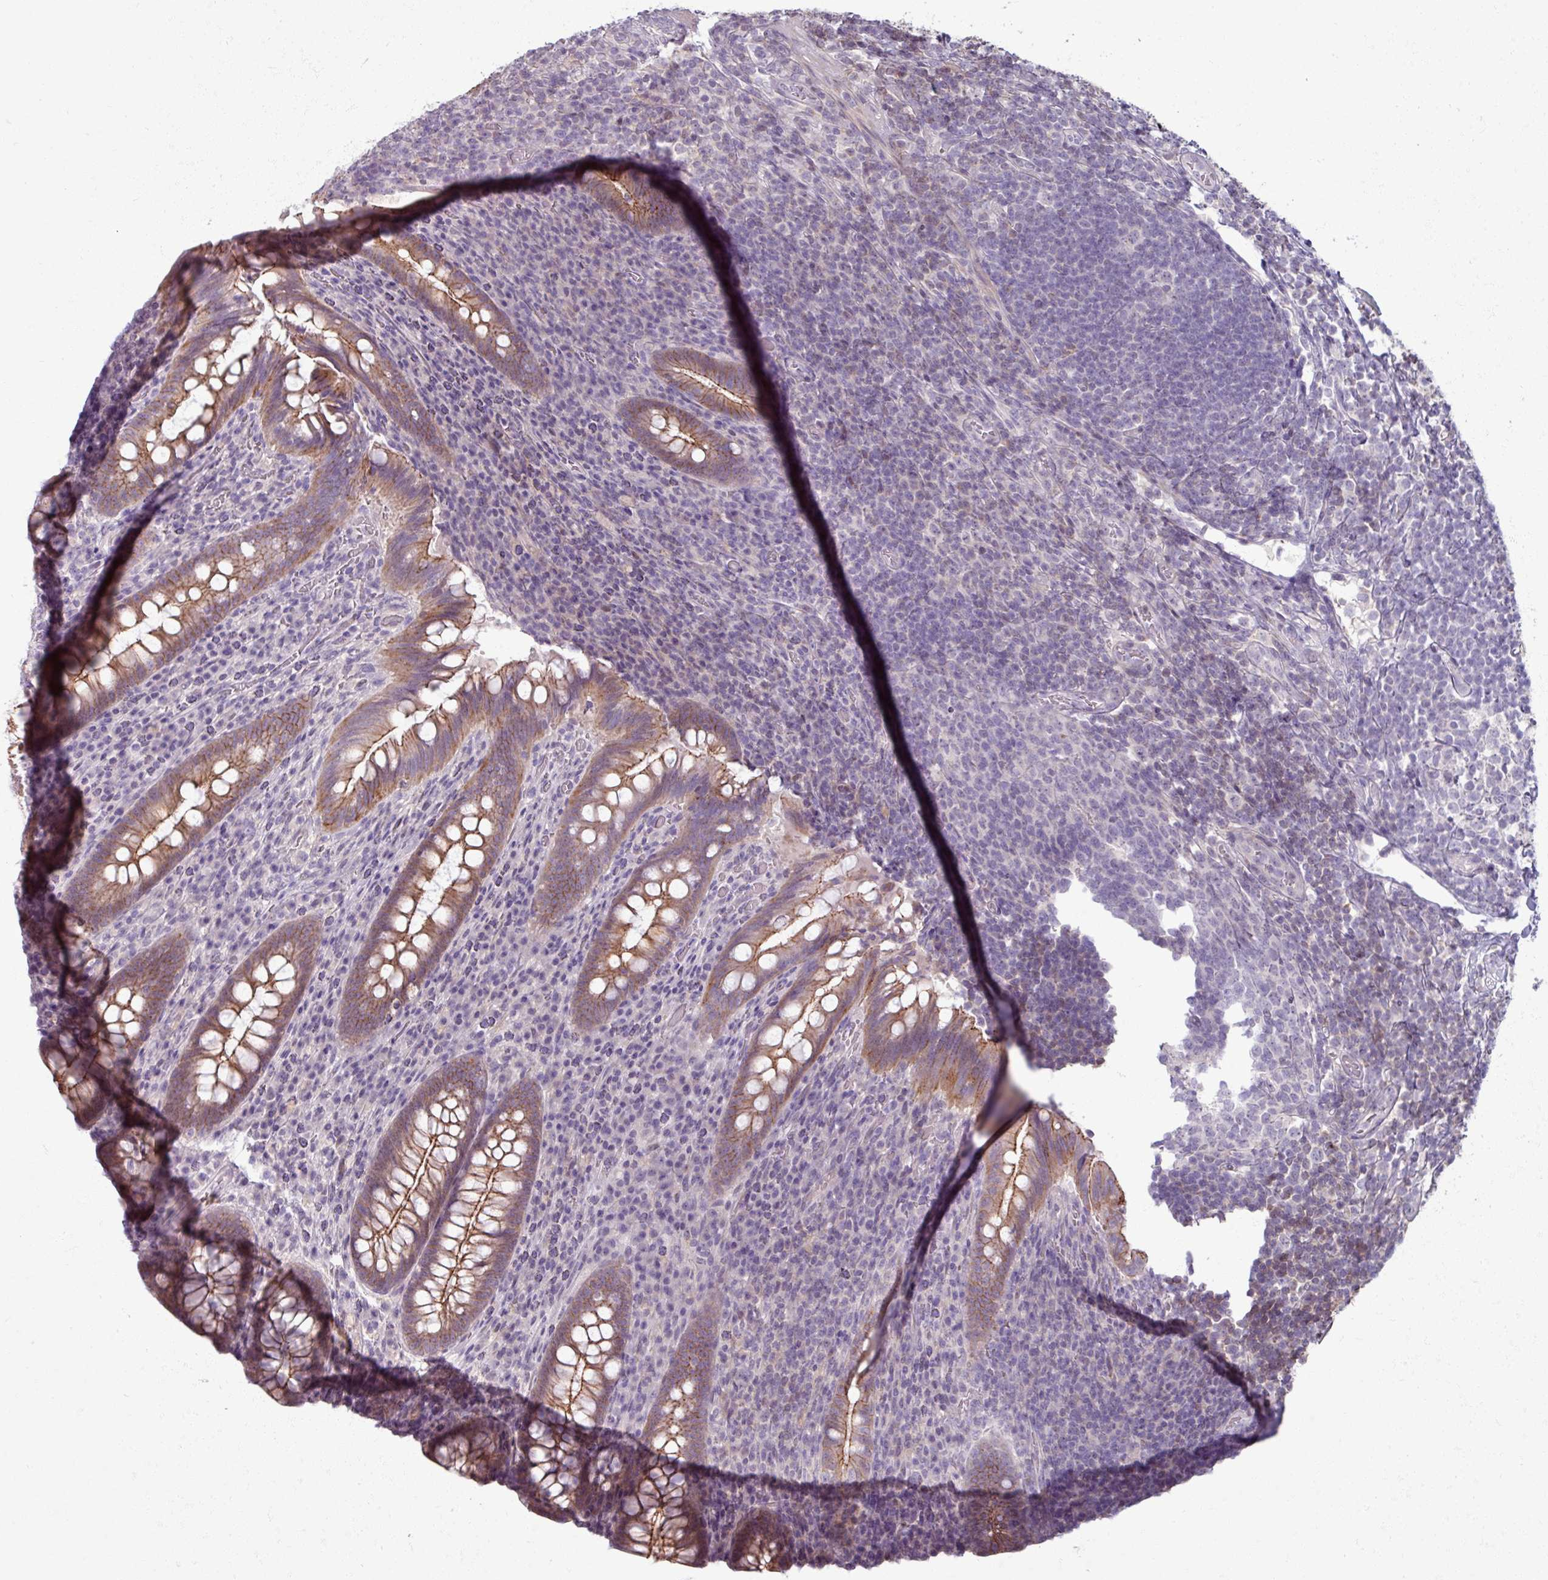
{"staining": {"intensity": "moderate", "quantity": ">75%", "location": "cytoplasmic/membranous"}, "tissue": "appendix", "cell_type": "Glandular cells", "image_type": "normal", "snomed": [{"axis": "morphology", "description": "Normal tissue, NOS"}, {"axis": "topography", "description": "Appendix"}], "caption": "Immunohistochemistry (IHC) (DAB) staining of benign appendix demonstrates moderate cytoplasmic/membranous protein positivity in about >75% of glandular cells.", "gene": "PNMA6A", "patient": {"sex": "female", "age": 43}}